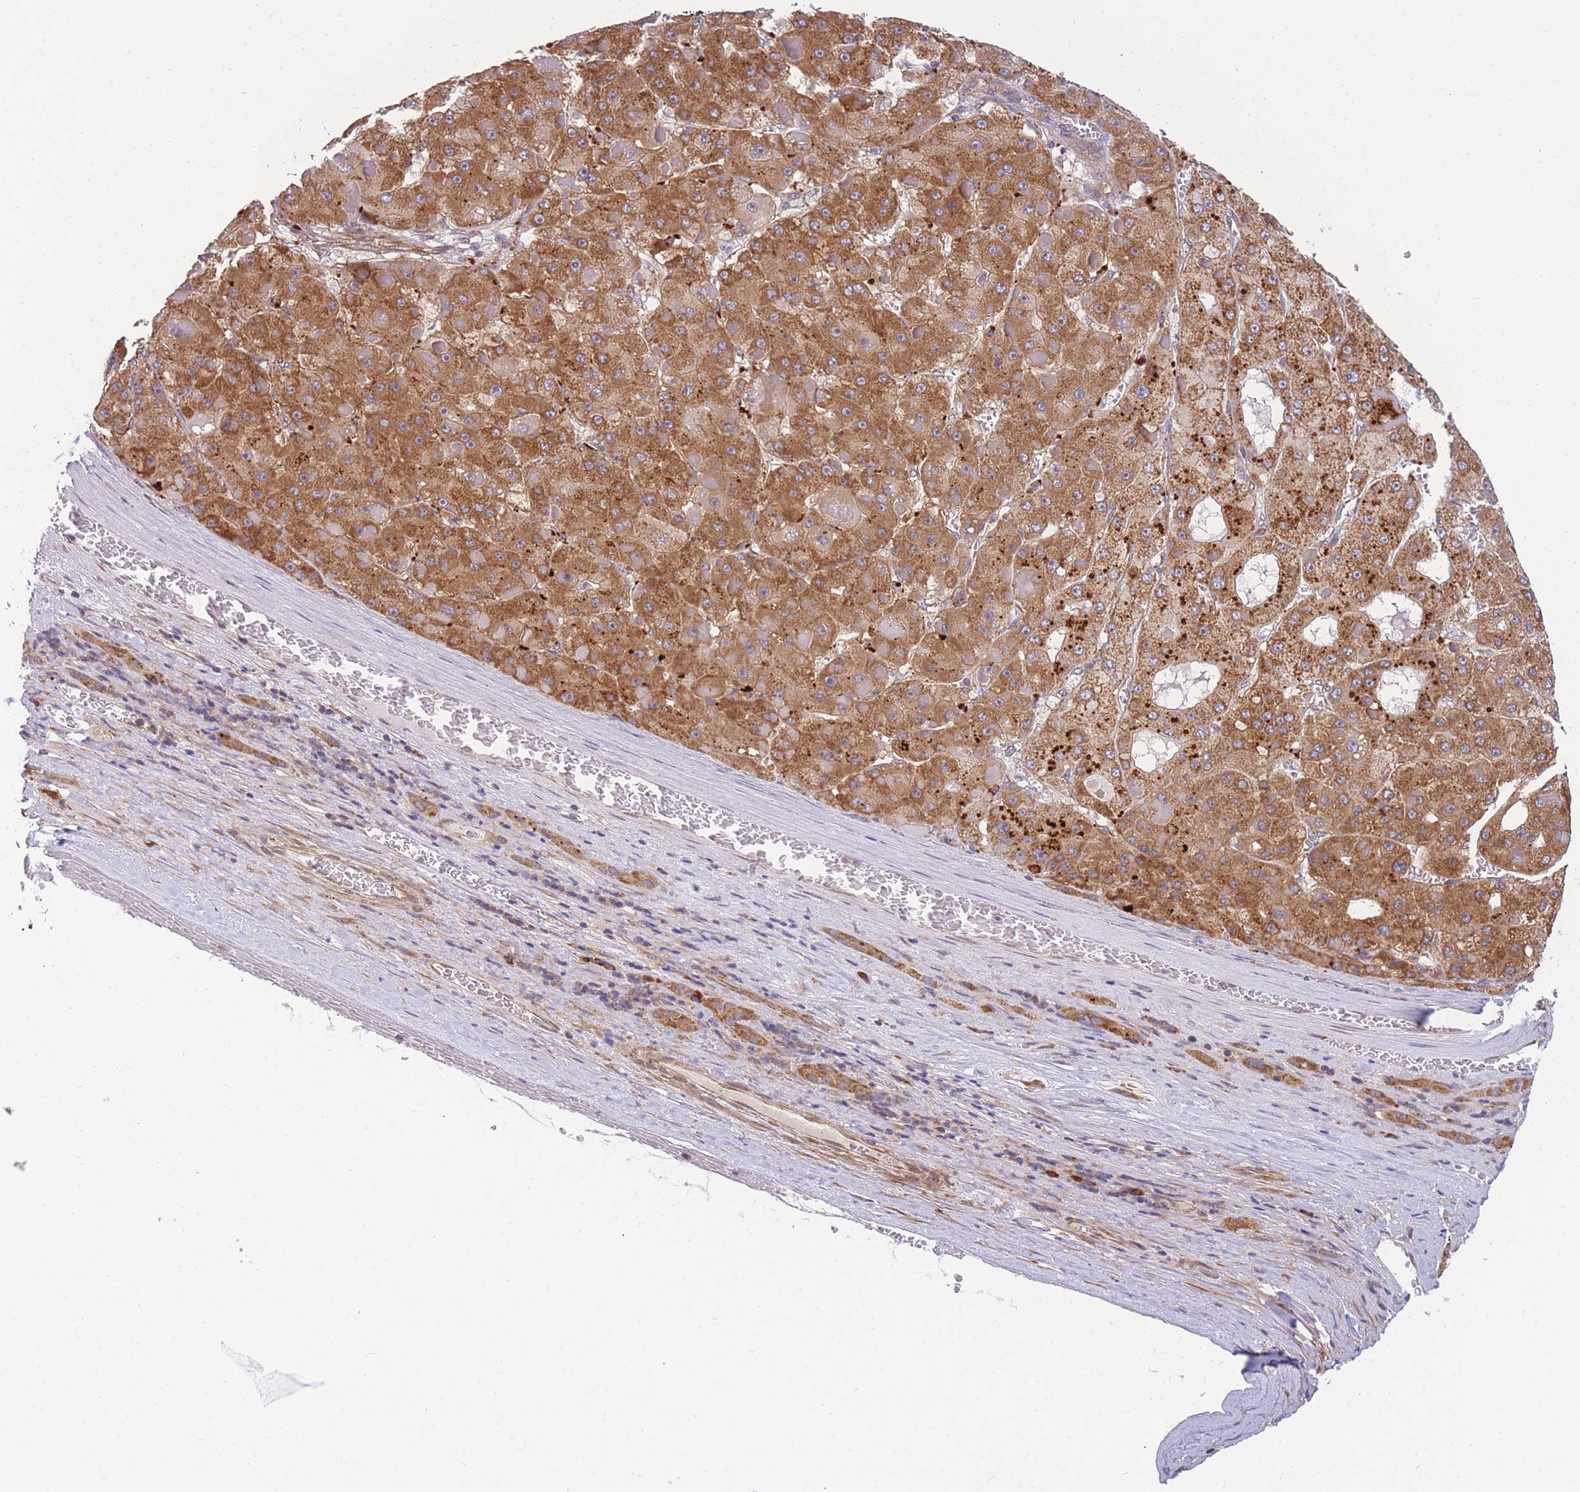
{"staining": {"intensity": "strong", "quantity": ">75%", "location": "cytoplasmic/membranous"}, "tissue": "liver cancer", "cell_type": "Tumor cells", "image_type": "cancer", "snomed": [{"axis": "morphology", "description": "Carcinoma, Hepatocellular, NOS"}, {"axis": "topography", "description": "Liver"}], "caption": "Immunohistochemical staining of hepatocellular carcinoma (liver) demonstrates strong cytoplasmic/membranous protein positivity in approximately >75% of tumor cells. The staining was performed using DAB (3,3'-diaminobenzidine), with brown indicating positive protein expression. Nuclei are stained blue with hematoxylin.", "gene": "MRPL23", "patient": {"sex": "female", "age": 73}}